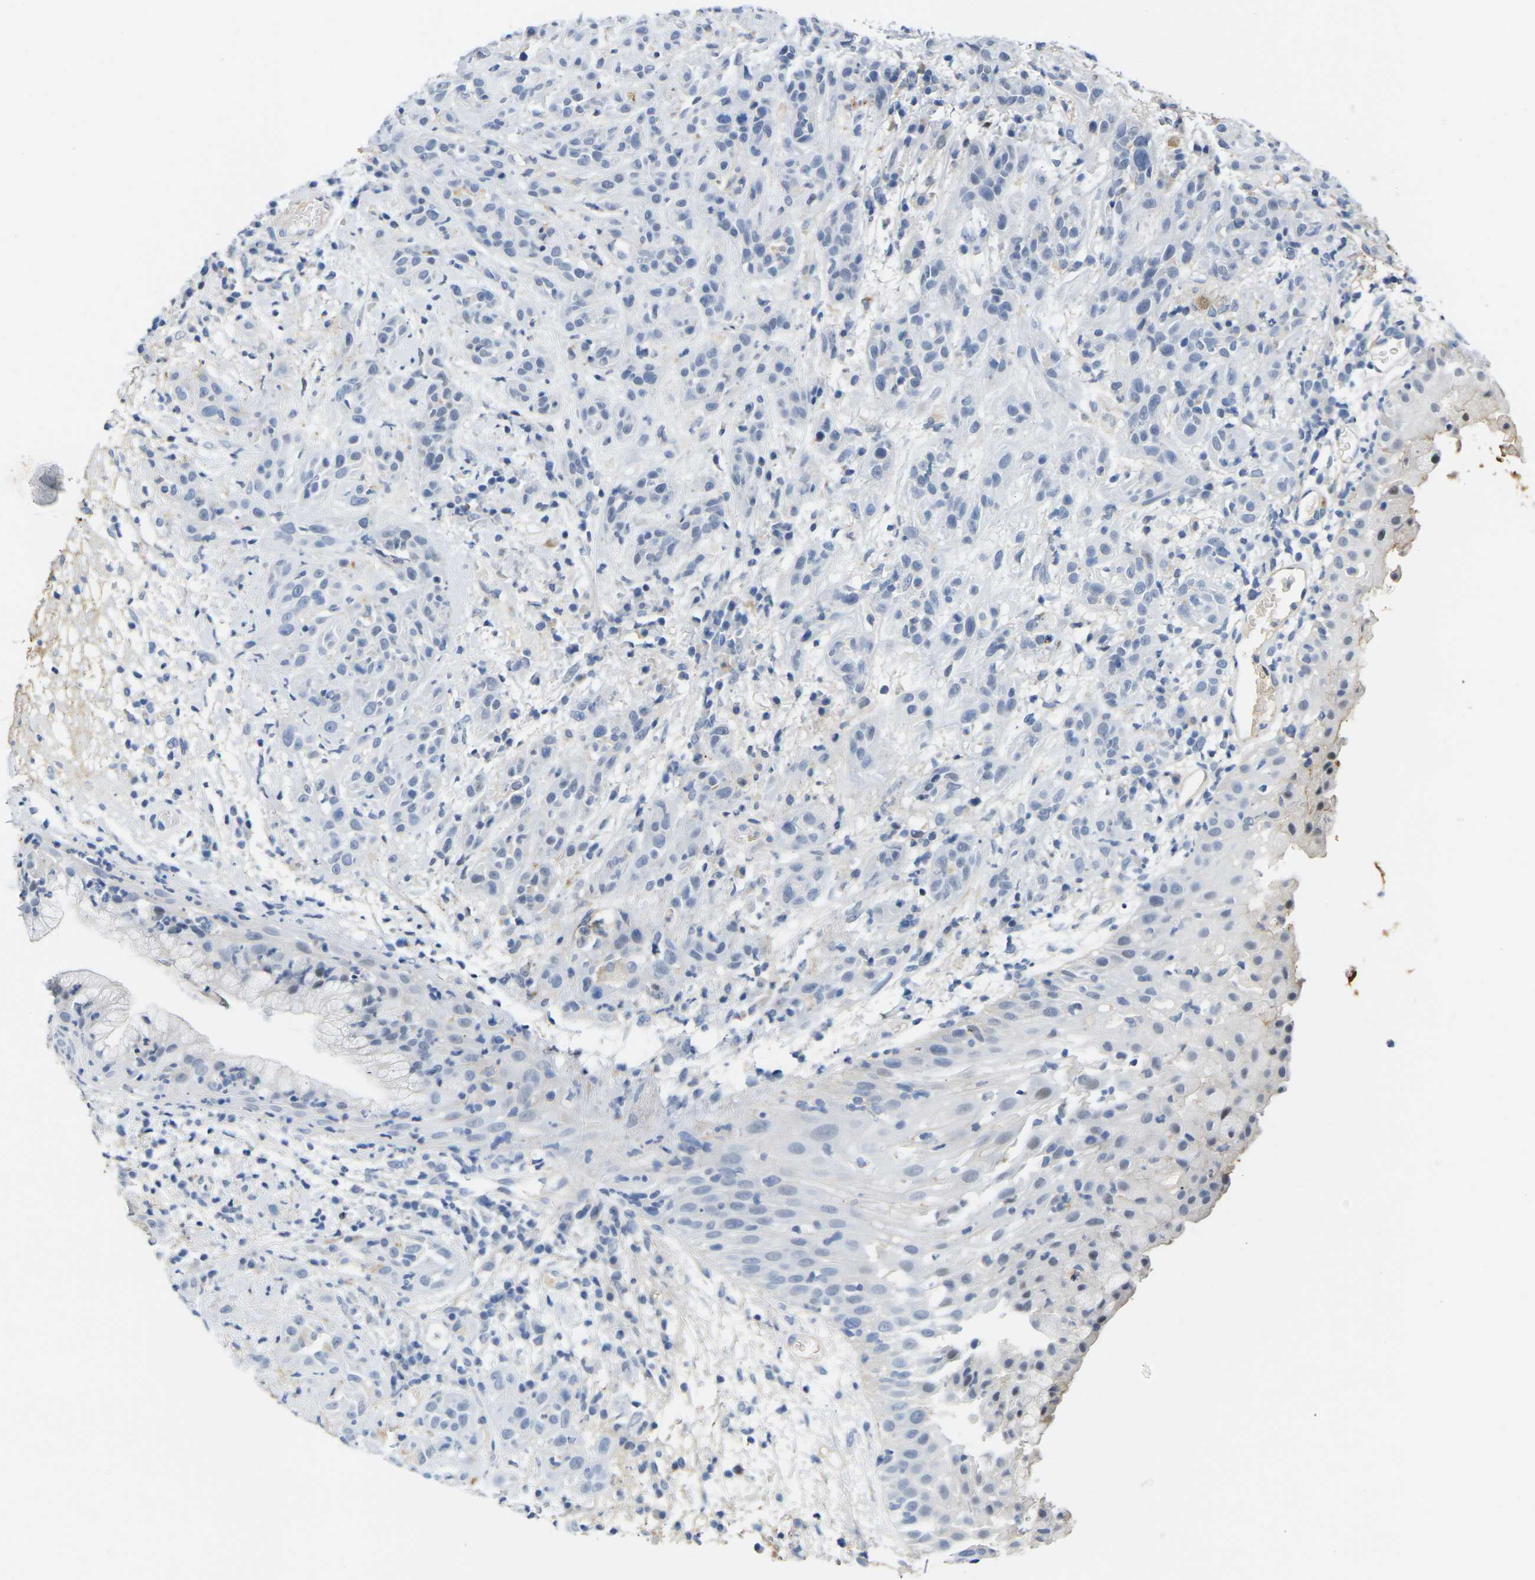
{"staining": {"intensity": "negative", "quantity": "none", "location": "none"}, "tissue": "head and neck cancer", "cell_type": "Tumor cells", "image_type": "cancer", "snomed": [{"axis": "morphology", "description": "Squamous cell carcinoma, NOS"}, {"axis": "topography", "description": "Head-Neck"}], "caption": "Immunohistochemical staining of human head and neck cancer (squamous cell carcinoma) displays no significant expression in tumor cells.", "gene": "OTOF", "patient": {"sex": "male", "age": 62}}